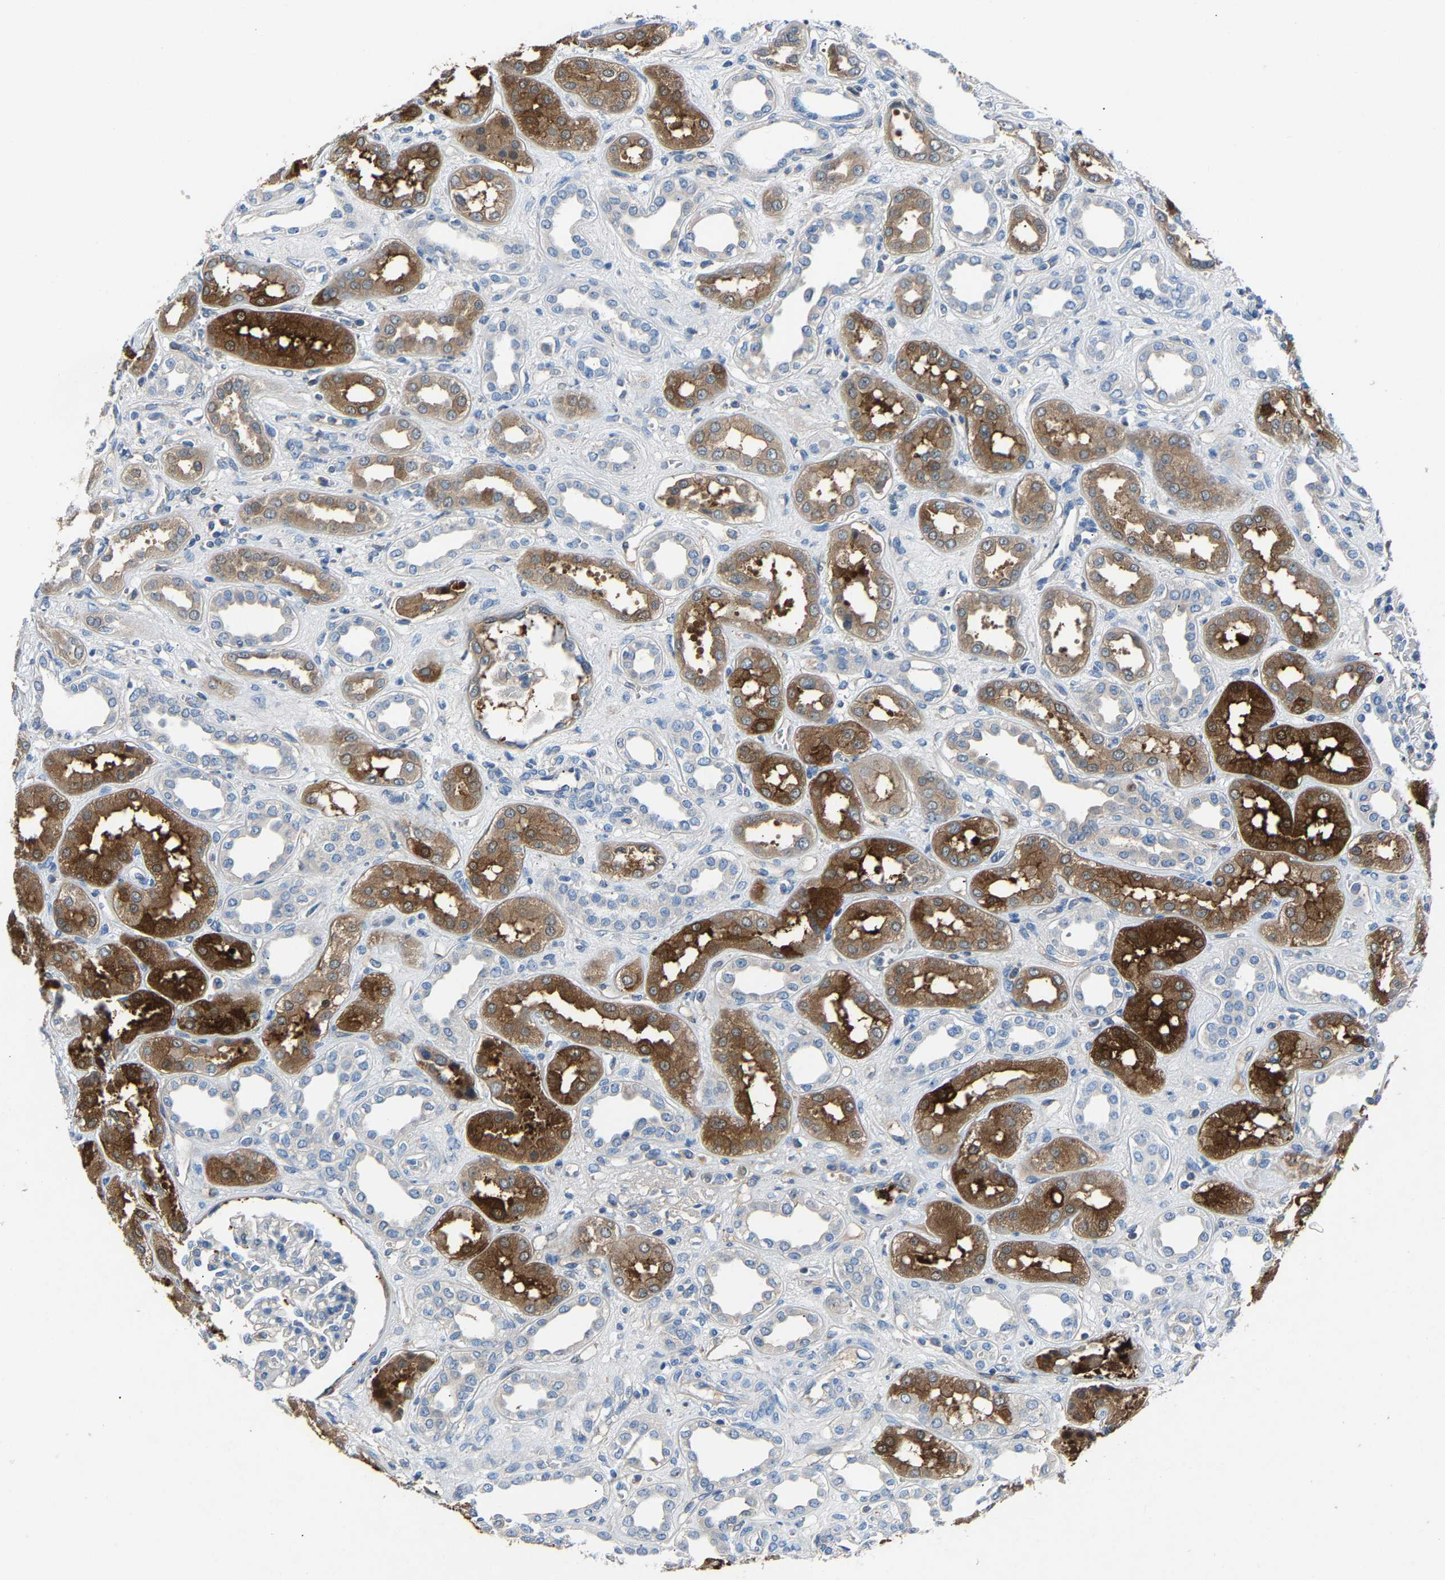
{"staining": {"intensity": "negative", "quantity": "none", "location": "none"}, "tissue": "kidney", "cell_type": "Cells in glomeruli", "image_type": "normal", "snomed": [{"axis": "morphology", "description": "Normal tissue, NOS"}, {"axis": "topography", "description": "Kidney"}], "caption": "A histopathology image of human kidney is negative for staining in cells in glomeruli. (DAB (3,3'-diaminobenzidine) IHC with hematoxylin counter stain).", "gene": "DNAAF5", "patient": {"sex": "male", "age": 59}}